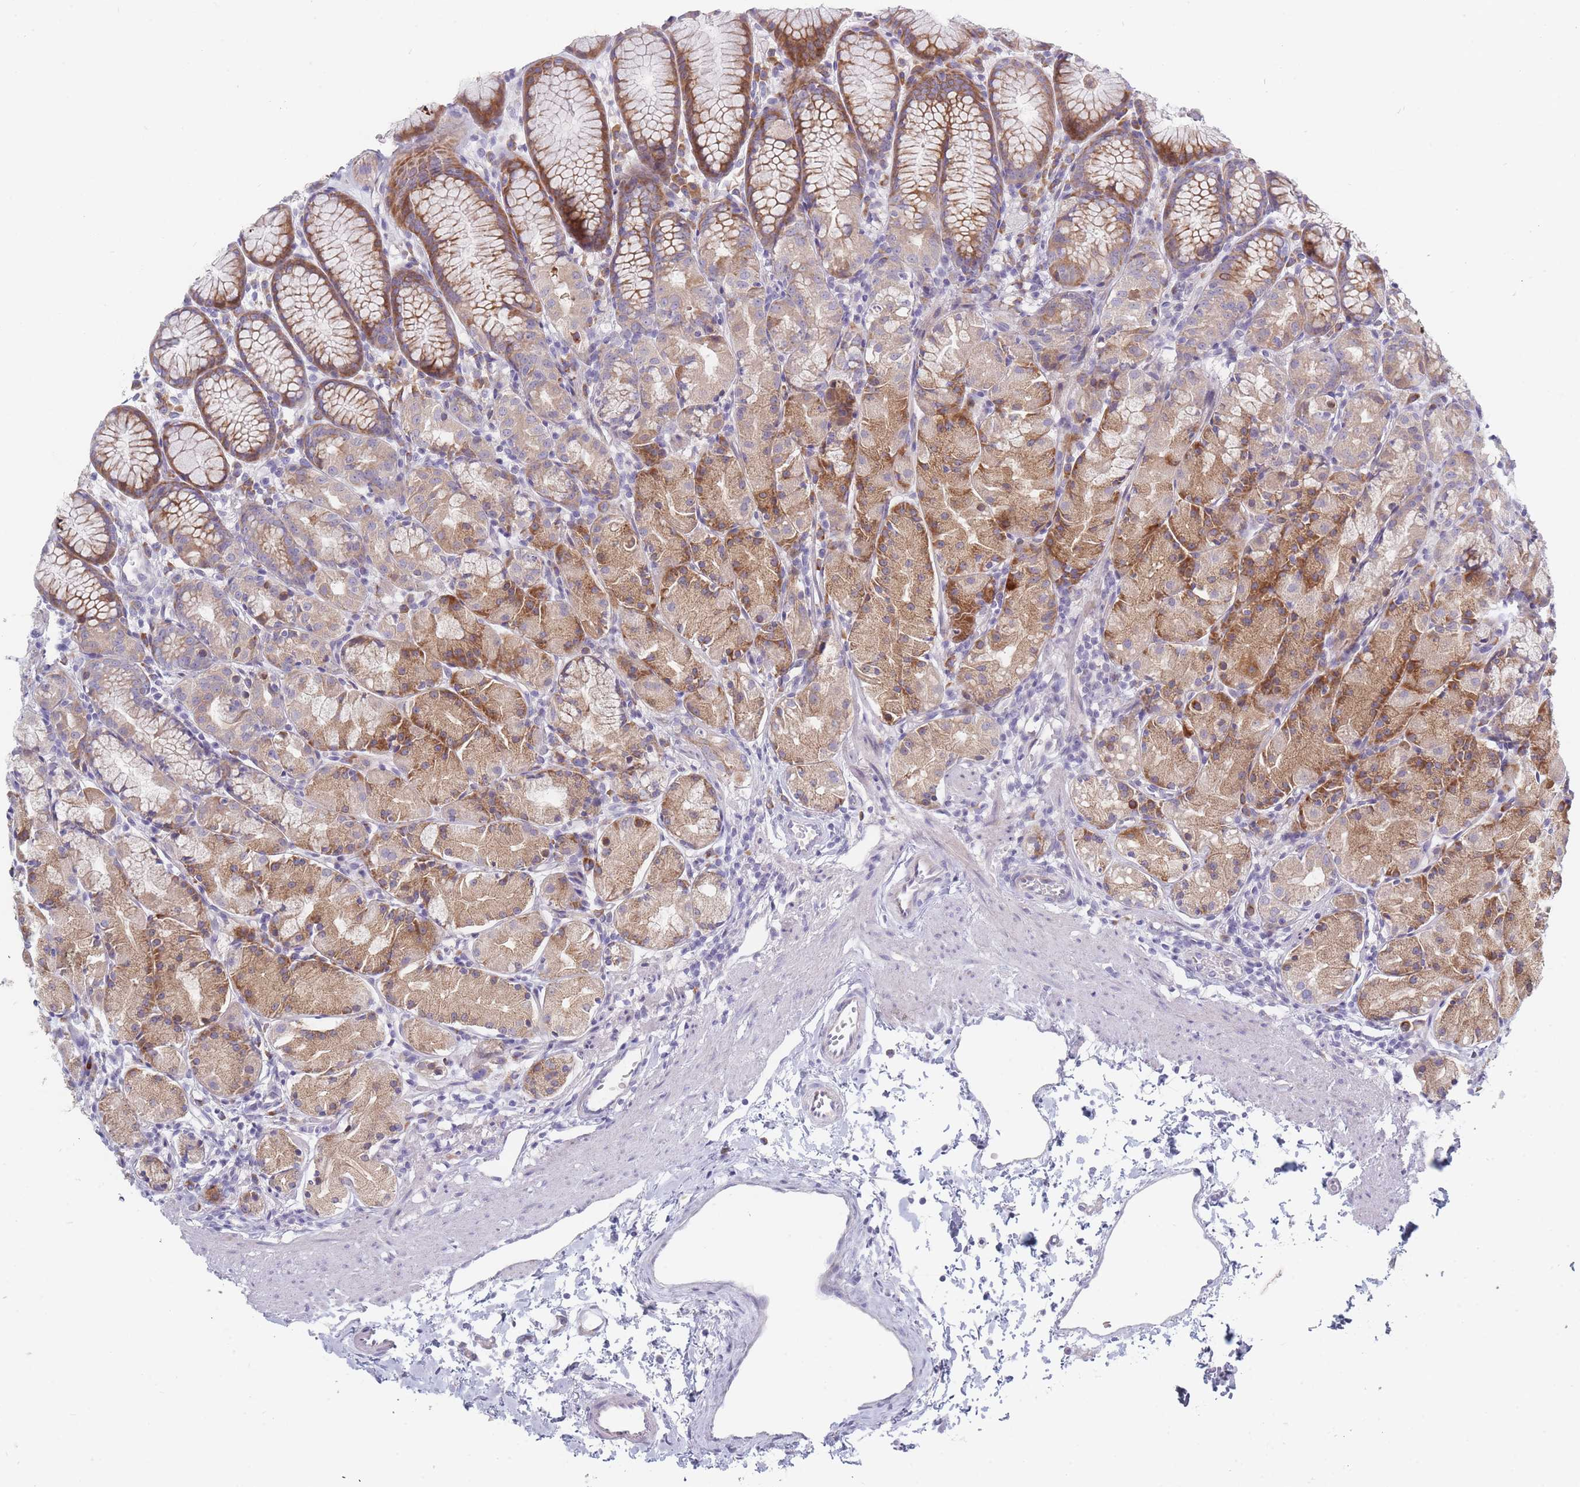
{"staining": {"intensity": "moderate", "quantity": "<25%", "location": "cytoplasmic/membranous"}, "tissue": "stomach", "cell_type": "Glandular cells", "image_type": "normal", "snomed": [{"axis": "morphology", "description": "Normal tissue, NOS"}, {"axis": "topography", "description": "Stomach, upper"}], "caption": "High-magnification brightfield microscopy of benign stomach stained with DAB (3,3'-diaminobenzidine) (brown) and counterstained with hematoxylin (blue). glandular cells exhibit moderate cytoplasmic/membranous staining is identified in approximately<25% of cells. (DAB (3,3'-diaminobenzidine) IHC, brown staining for protein, blue staining for nuclei).", "gene": "SPATS1", "patient": {"sex": "male", "age": 47}}